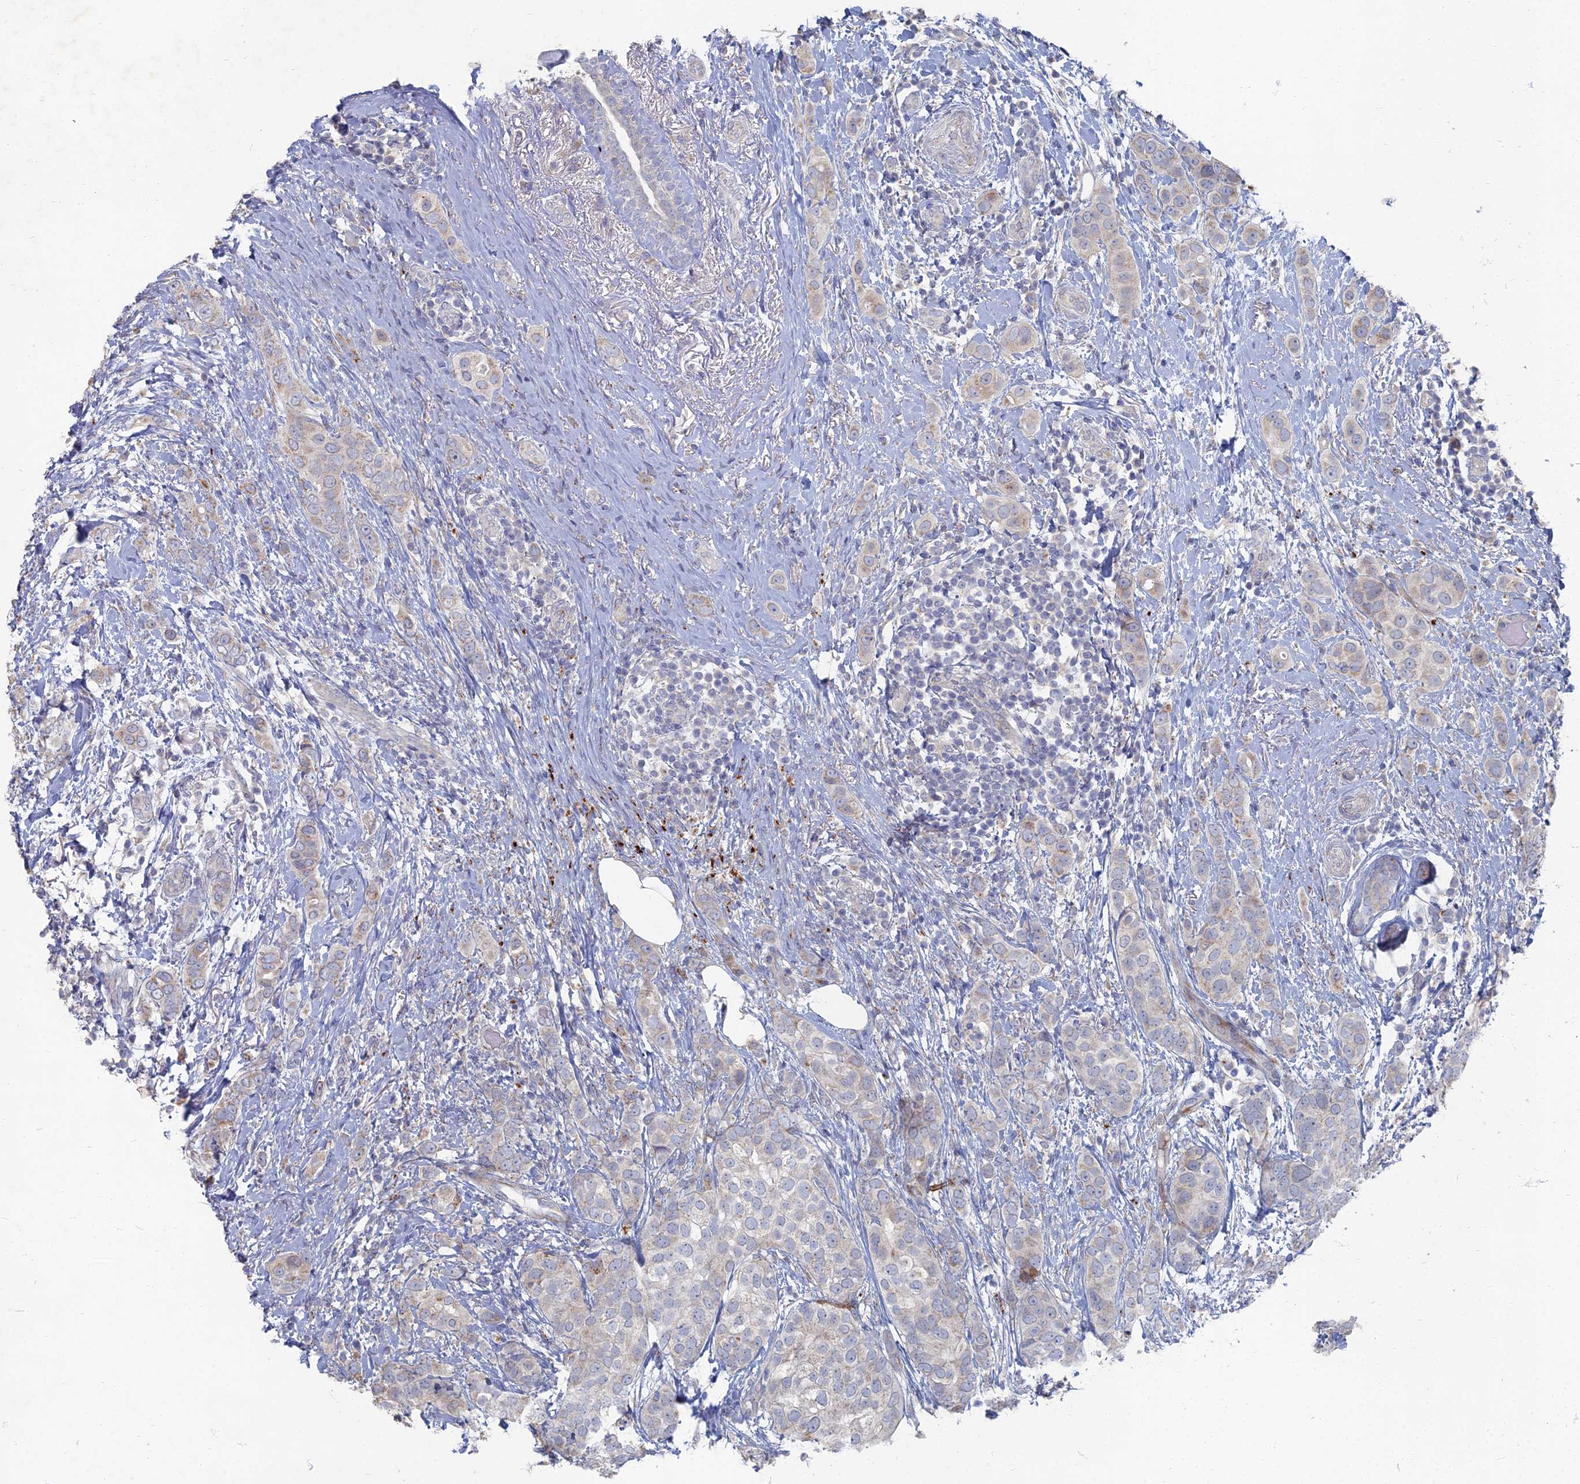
{"staining": {"intensity": "moderate", "quantity": "<25%", "location": "cytoplasmic/membranous"}, "tissue": "breast cancer", "cell_type": "Tumor cells", "image_type": "cancer", "snomed": [{"axis": "morphology", "description": "Lobular carcinoma"}, {"axis": "topography", "description": "Breast"}], "caption": "Immunohistochemical staining of breast lobular carcinoma shows low levels of moderate cytoplasmic/membranous positivity in about <25% of tumor cells. (brown staining indicates protein expression, while blue staining denotes nuclei).", "gene": "TMEM128", "patient": {"sex": "female", "age": 51}}